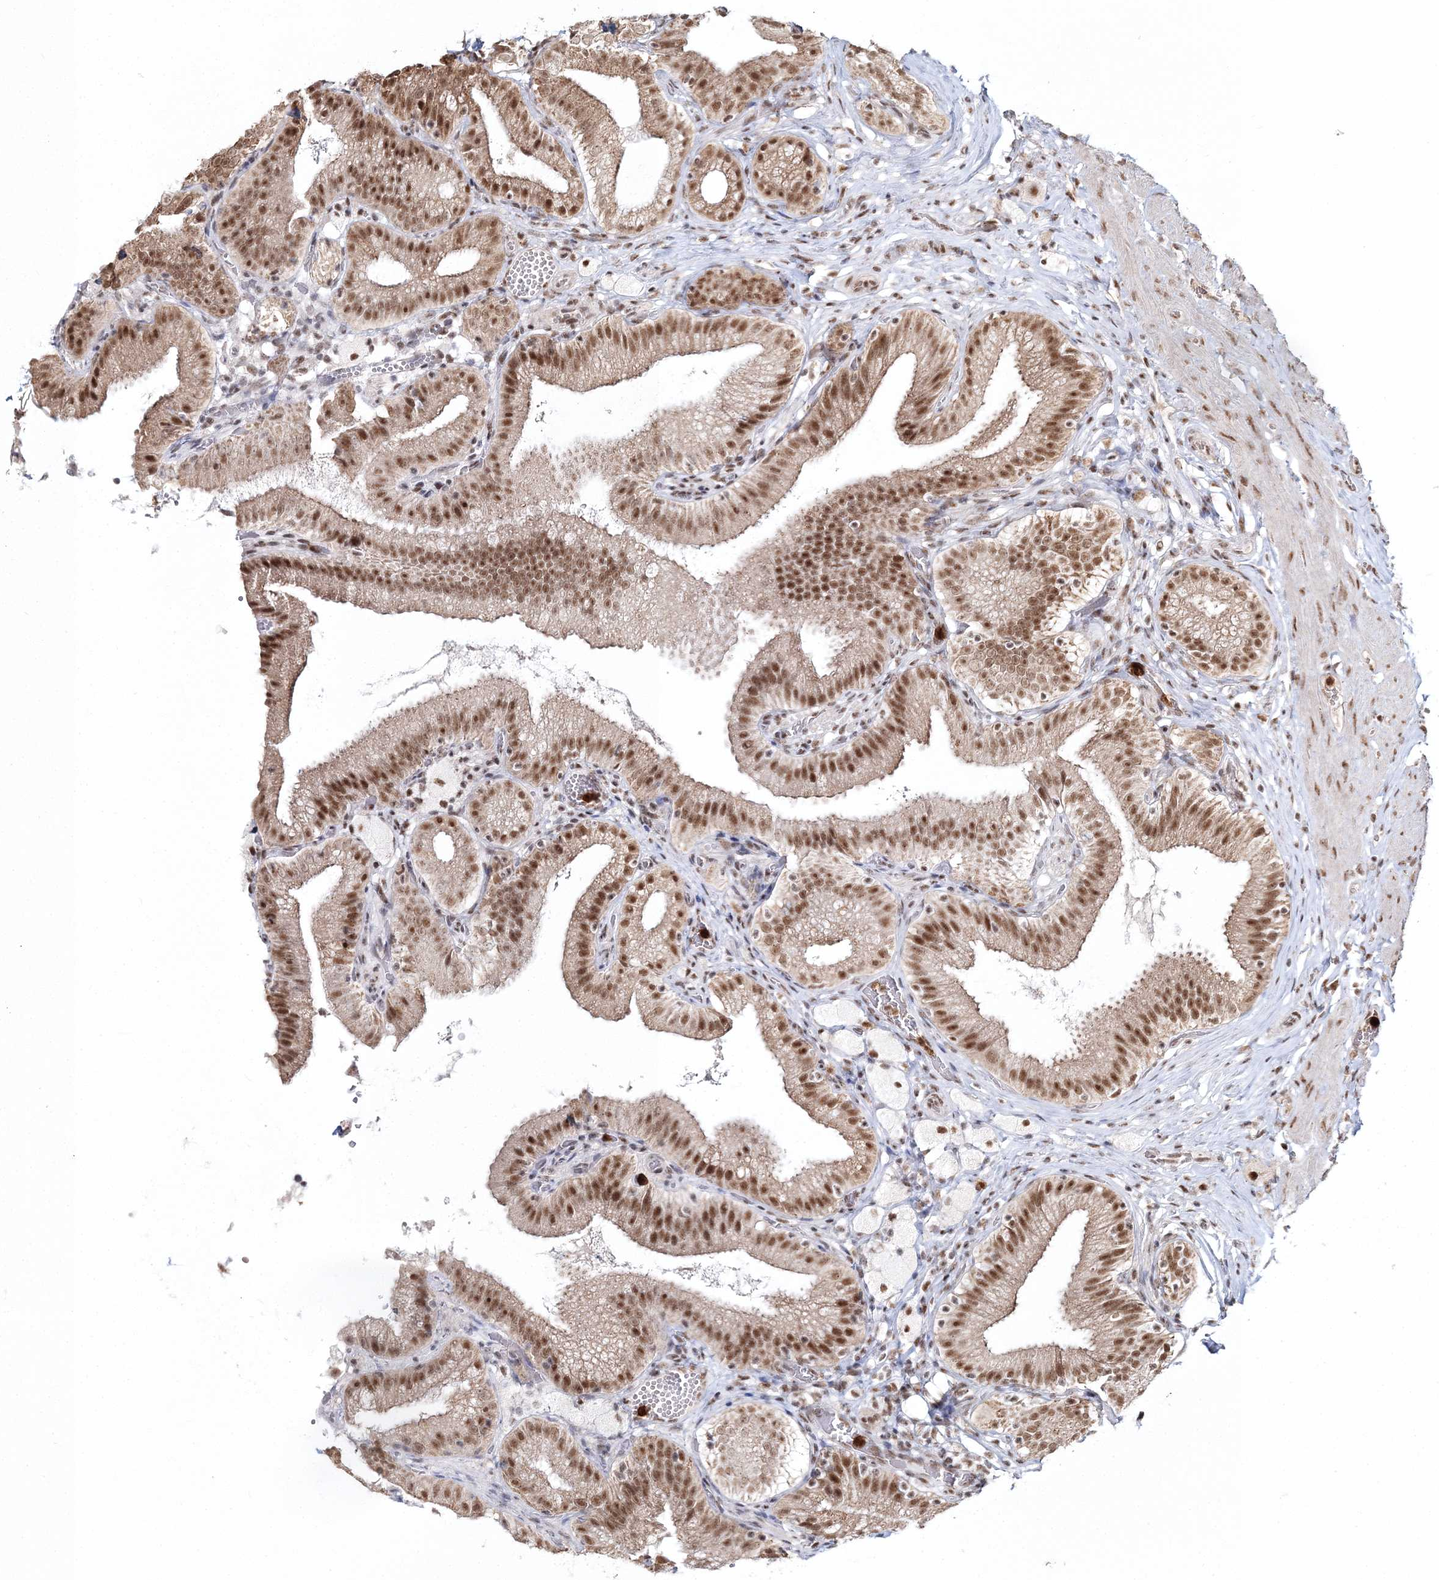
{"staining": {"intensity": "moderate", "quantity": ">75%", "location": "cytoplasmic/membranous,nuclear"}, "tissue": "gallbladder", "cell_type": "Glandular cells", "image_type": "normal", "snomed": [{"axis": "morphology", "description": "Normal tissue, NOS"}, {"axis": "topography", "description": "Gallbladder"}], "caption": "Immunohistochemistry (DAB) staining of benign human gallbladder demonstrates moderate cytoplasmic/membranous,nuclear protein expression in approximately >75% of glandular cells.", "gene": "ENSG00000290315", "patient": {"sex": "male", "age": 54}}